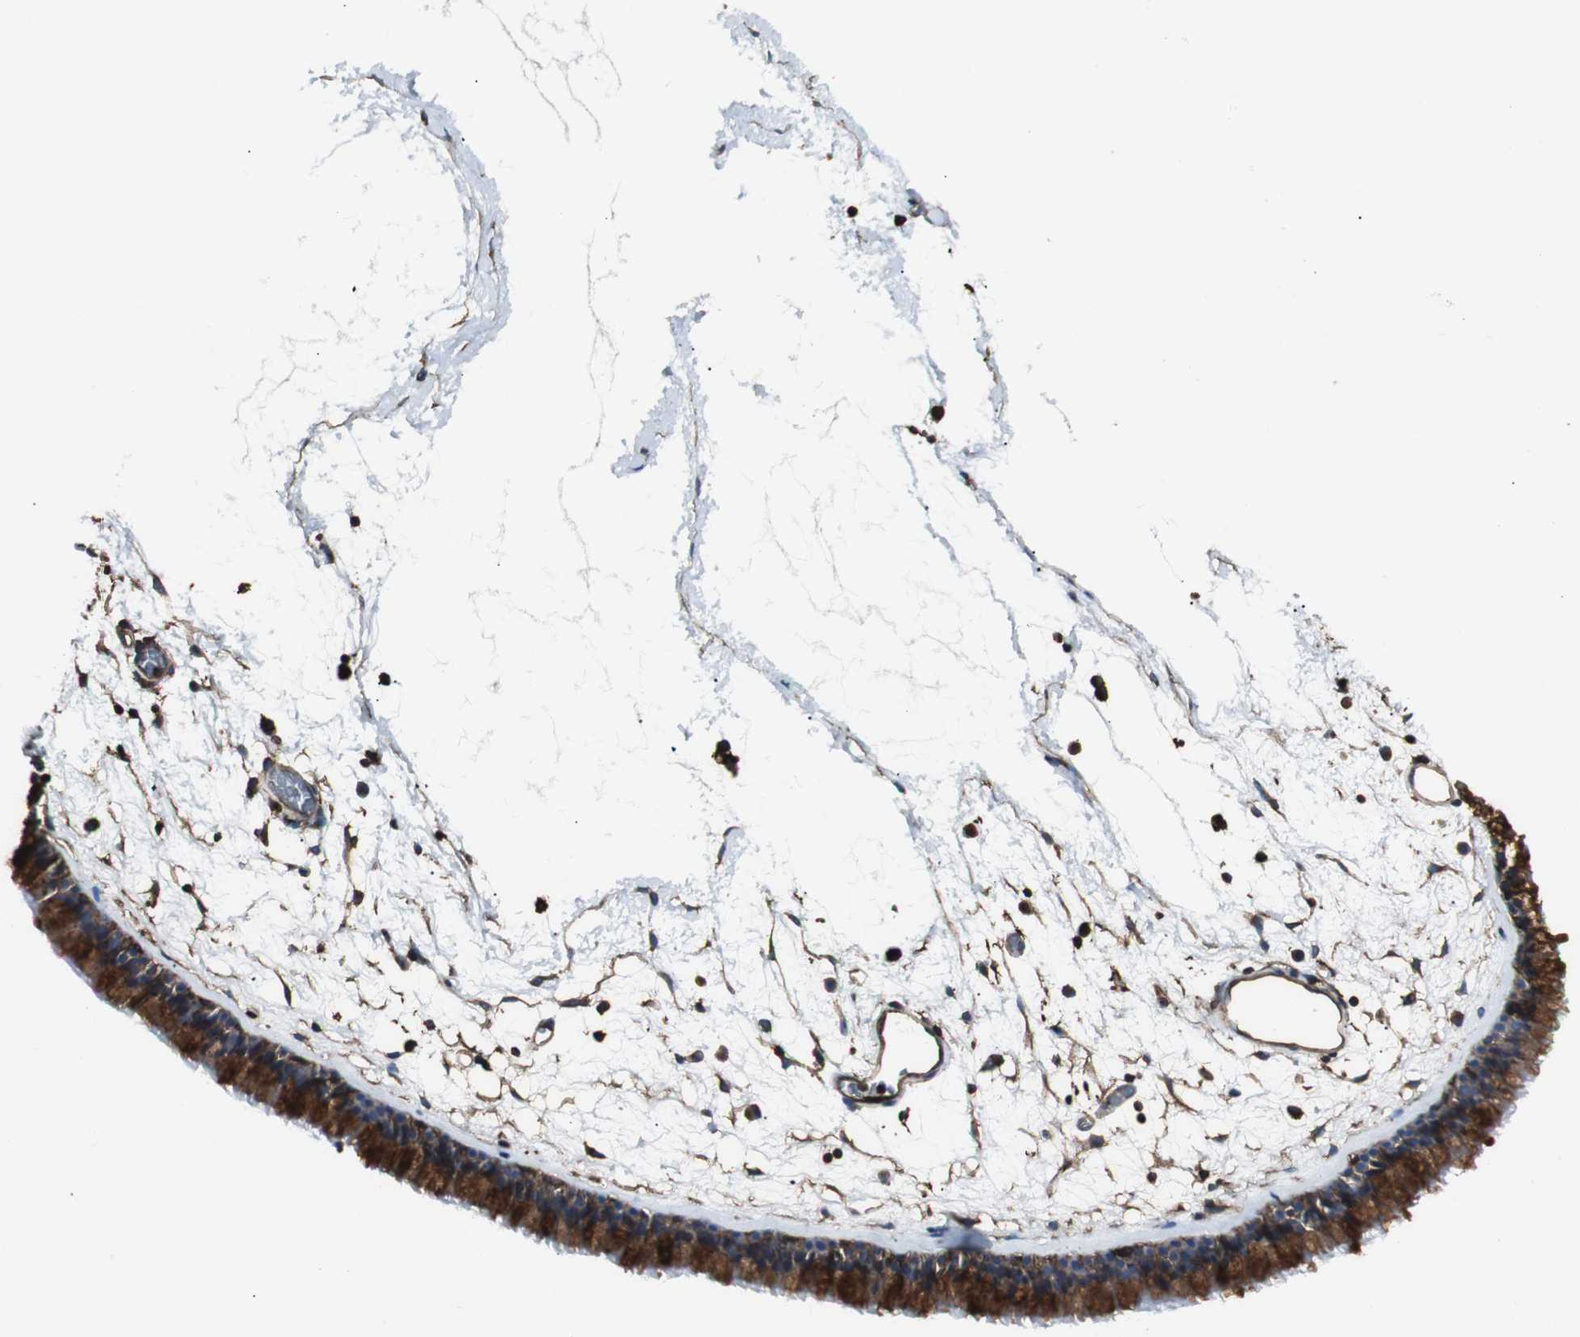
{"staining": {"intensity": "strong", "quantity": ">75%", "location": "cytoplasmic/membranous"}, "tissue": "nasopharynx", "cell_type": "Respiratory epithelial cells", "image_type": "normal", "snomed": [{"axis": "morphology", "description": "Normal tissue, NOS"}, {"axis": "morphology", "description": "Inflammation, NOS"}, {"axis": "topography", "description": "Nasopharynx"}], "caption": "This is a photomicrograph of immunohistochemistry staining of normal nasopharynx, which shows strong positivity in the cytoplasmic/membranous of respiratory epithelial cells.", "gene": "B2M", "patient": {"sex": "male", "age": 48}}